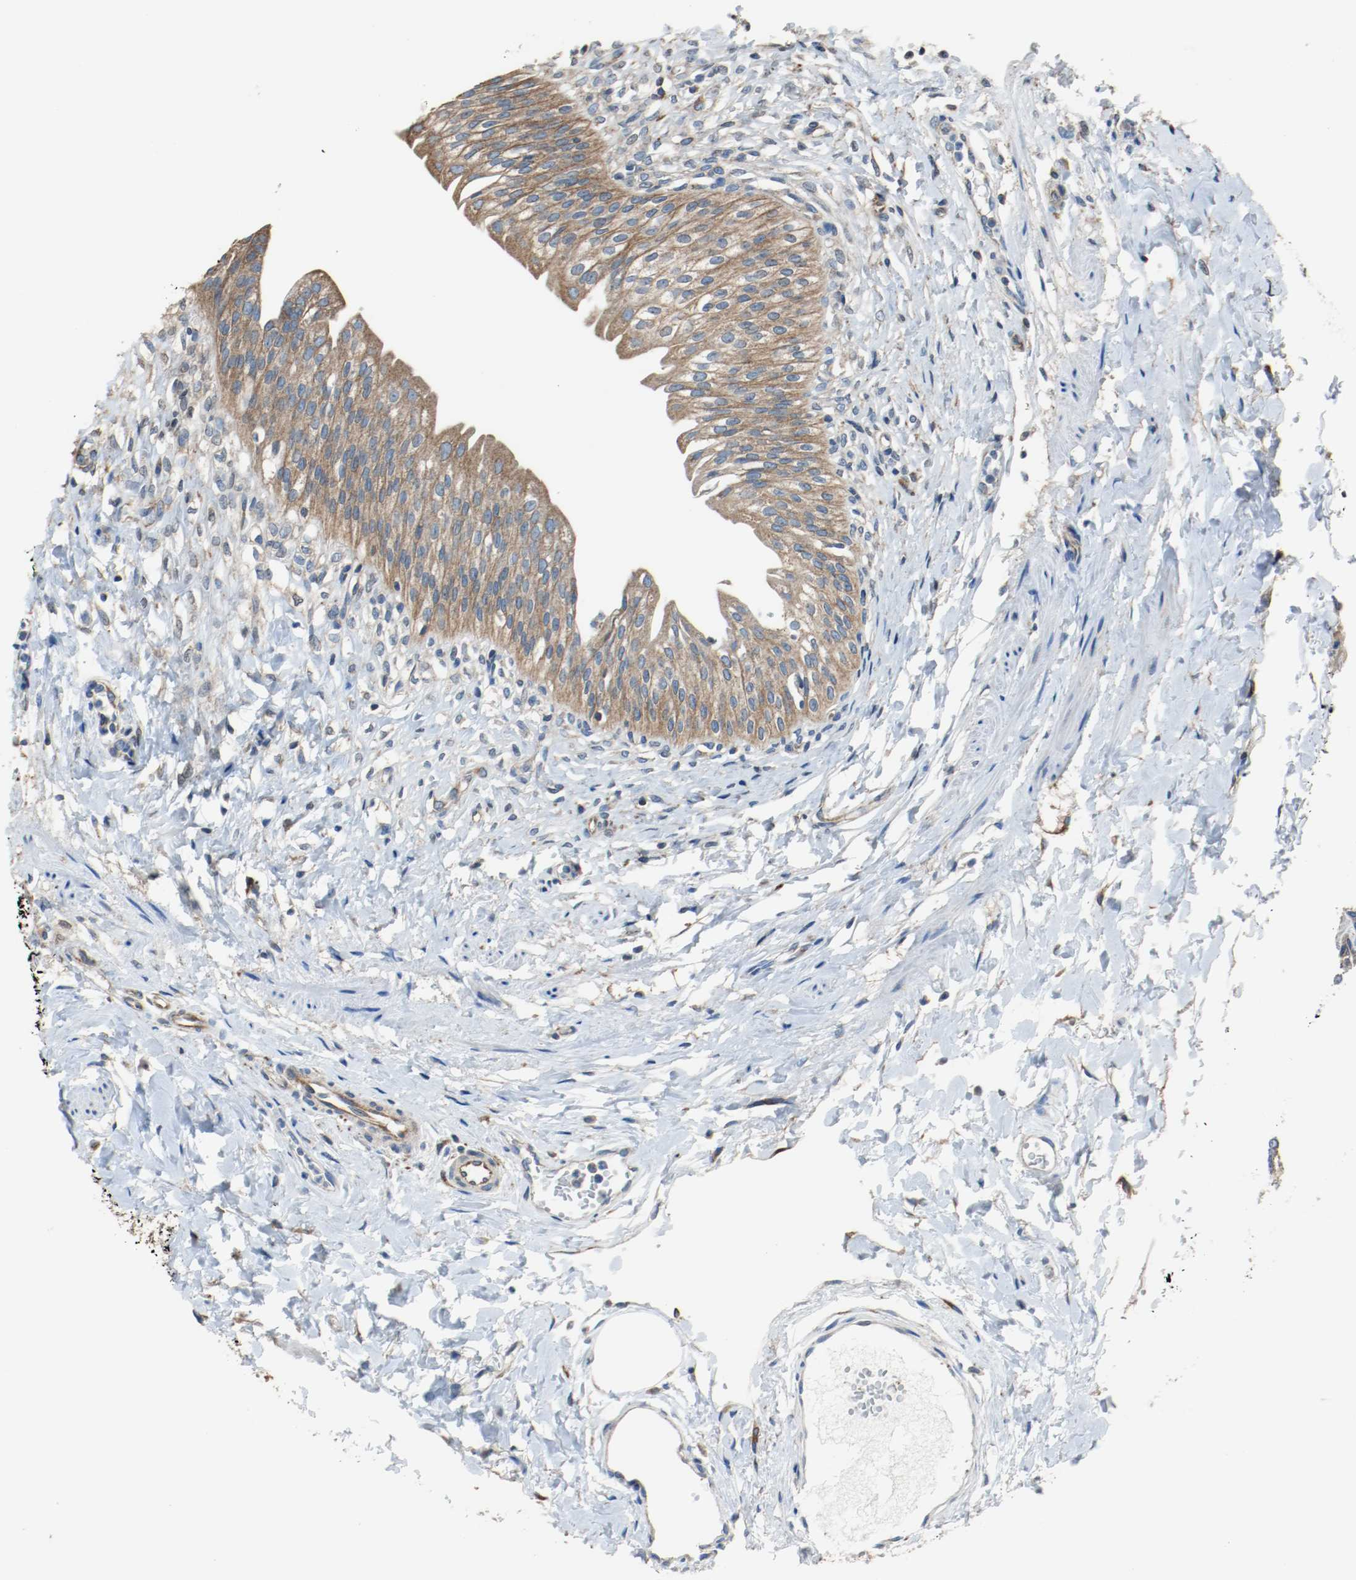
{"staining": {"intensity": "strong", "quantity": ">75%", "location": "cytoplasmic/membranous"}, "tissue": "urinary bladder", "cell_type": "Urothelial cells", "image_type": "normal", "snomed": [{"axis": "morphology", "description": "Normal tissue, NOS"}, {"axis": "topography", "description": "Urinary bladder"}], "caption": "Unremarkable urinary bladder demonstrates strong cytoplasmic/membranous expression in approximately >75% of urothelial cells Immunohistochemistry stains the protein of interest in brown and the nuclei are stained blue..", "gene": "TUBA3D", "patient": {"sex": "female", "age": 80}}